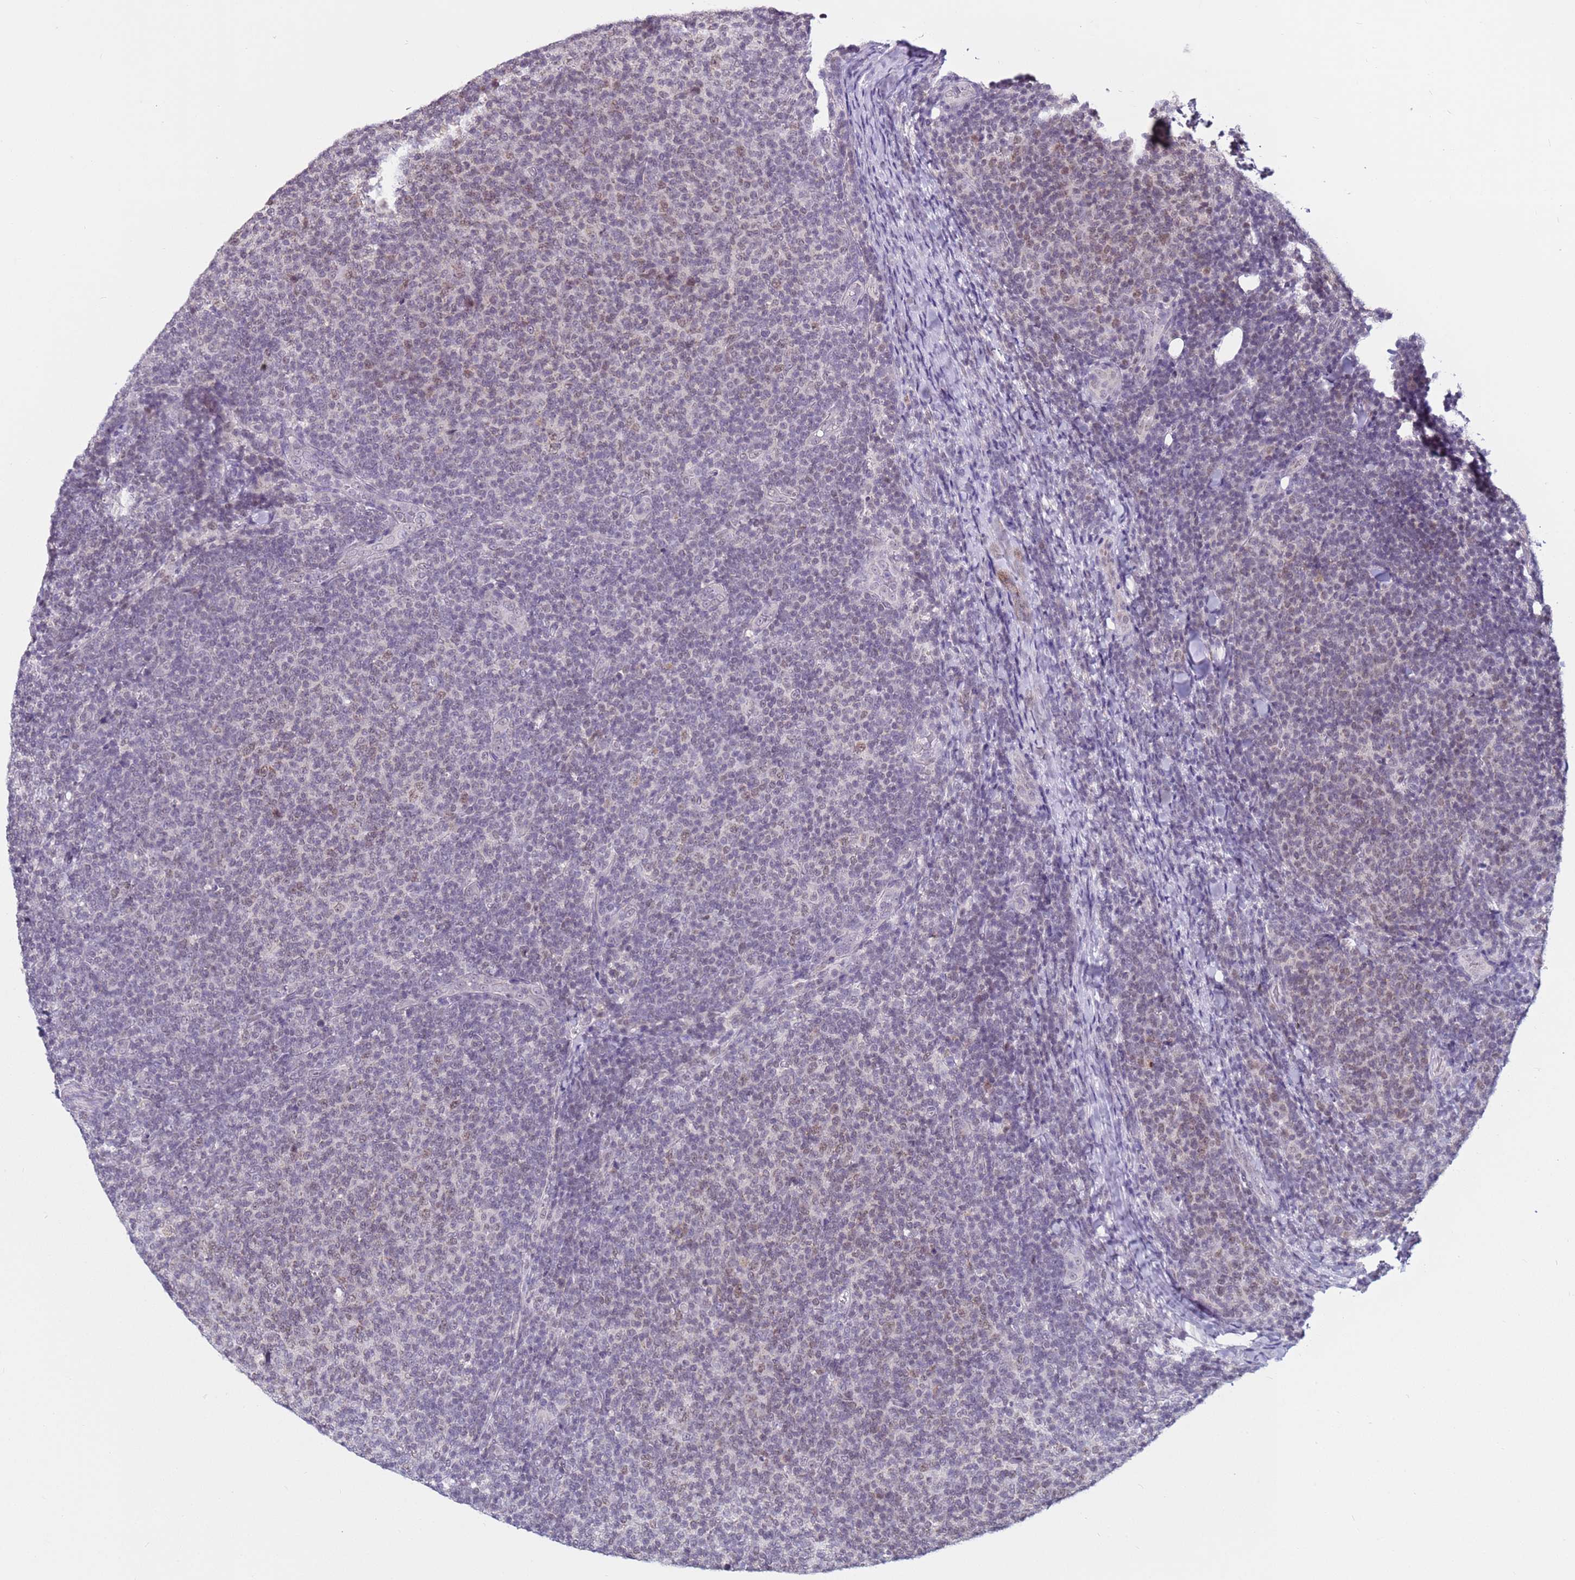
{"staining": {"intensity": "weak", "quantity": "<25%", "location": "nuclear"}, "tissue": "lymphoma", "cell_type": "Tumor cells", "image_type": "cancer", "snomed": [{"axis": "morphology", "description": "Malignant lymphoma, non-Hodgkin's type, Low grade"}, {"axis": "topography", "description": "Lymph node"}], "caption": "Immunohistochemical staining of human malignant lymphoma, non-Hodgkin's type (low-grade) shows no significant staining in tumor cells.", "gene": "CDK2AP2", "patient": {"sex": "male", "age": 66}}